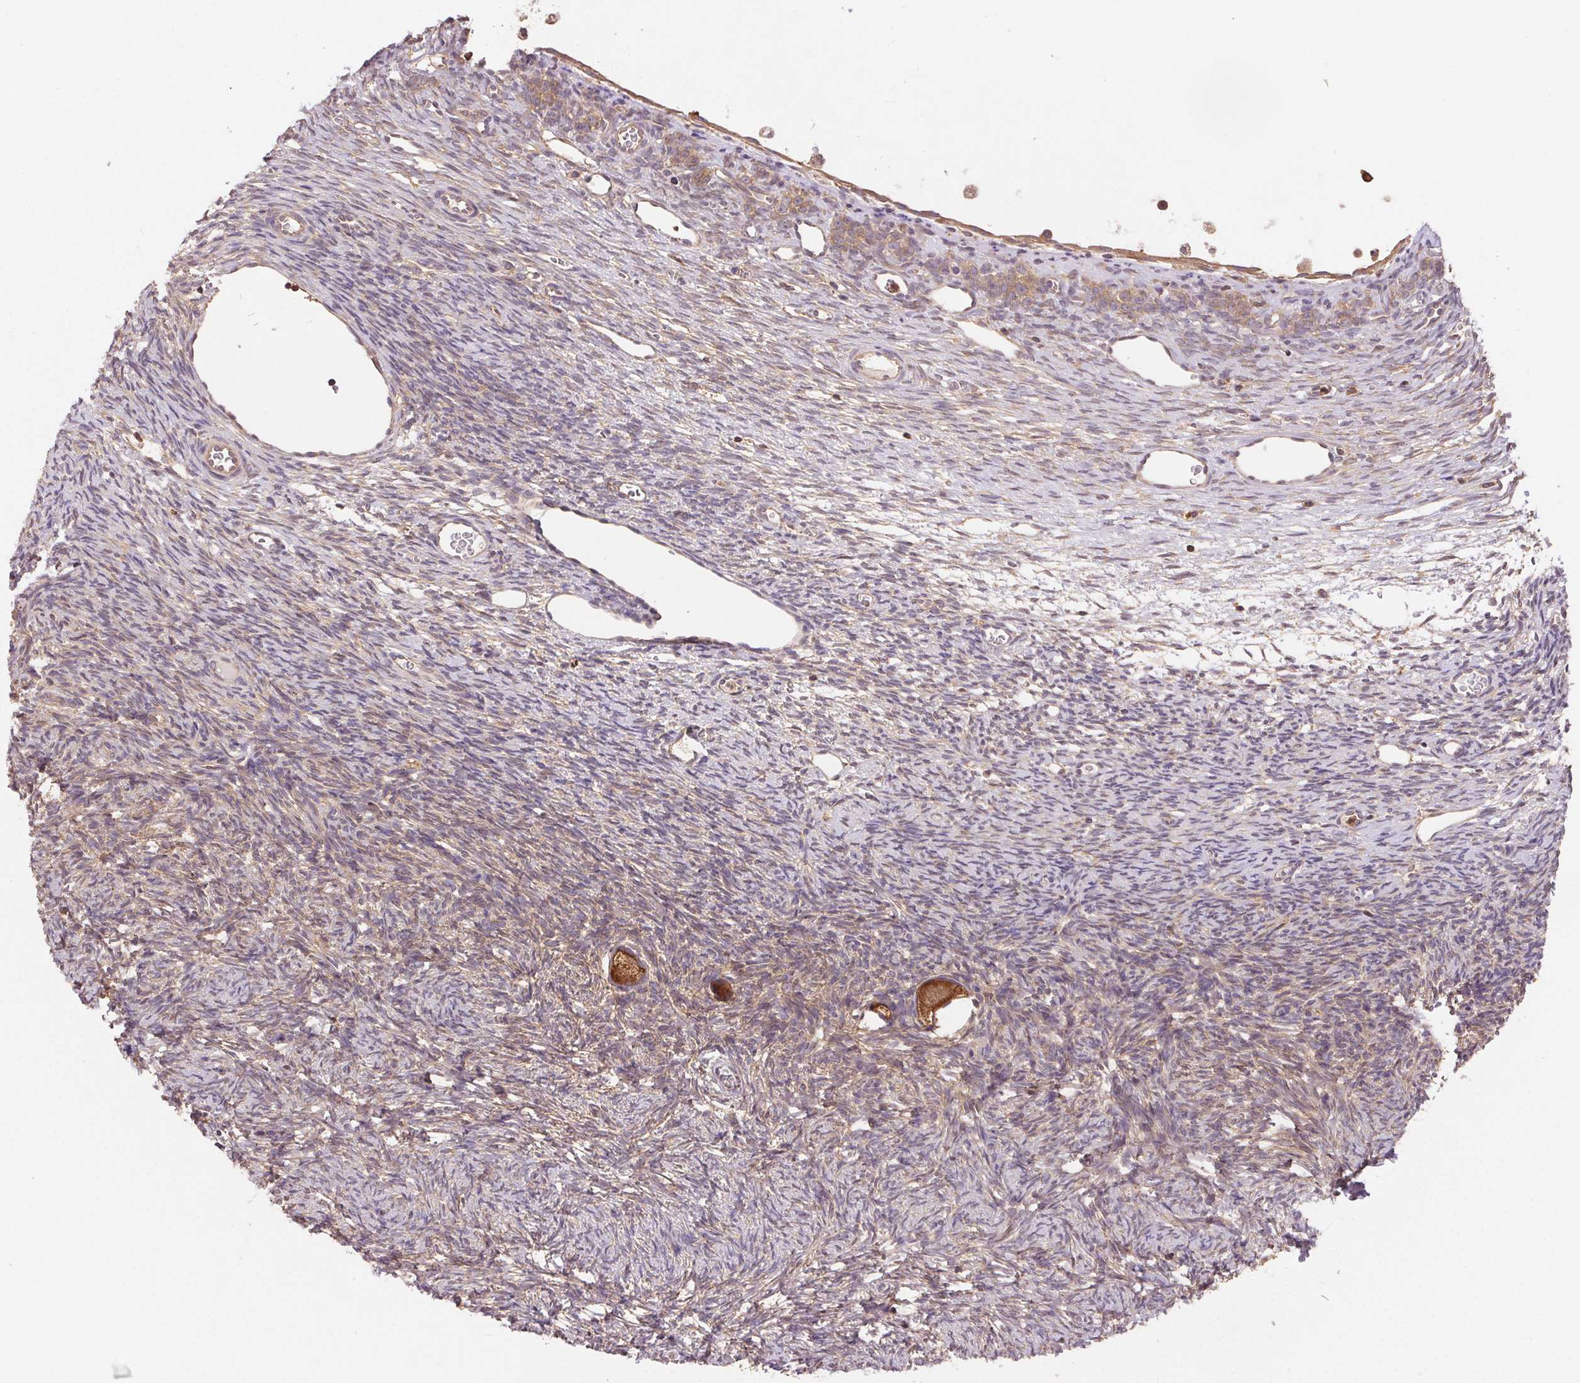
{"staining": {"intensity": "strong", "quantity": "25%-75%", "location": "cytoplasmic/membranous"}, "tissue": "ovary", "cell_type": "Follicle cells", "image_type": "normal", "snomed": [{"axis": "morphology", "description": "Normal tissue, NOS"}, {"axis": "topography", "description": "Ovary"}], "caption": "A high amount of strong cytoplasmic/membranous positivity is identified in approximately 25%-75% of follicle cells in benign ovary.", "gene": "GDI1", "patient": {"sex": "female", "age": 34}}